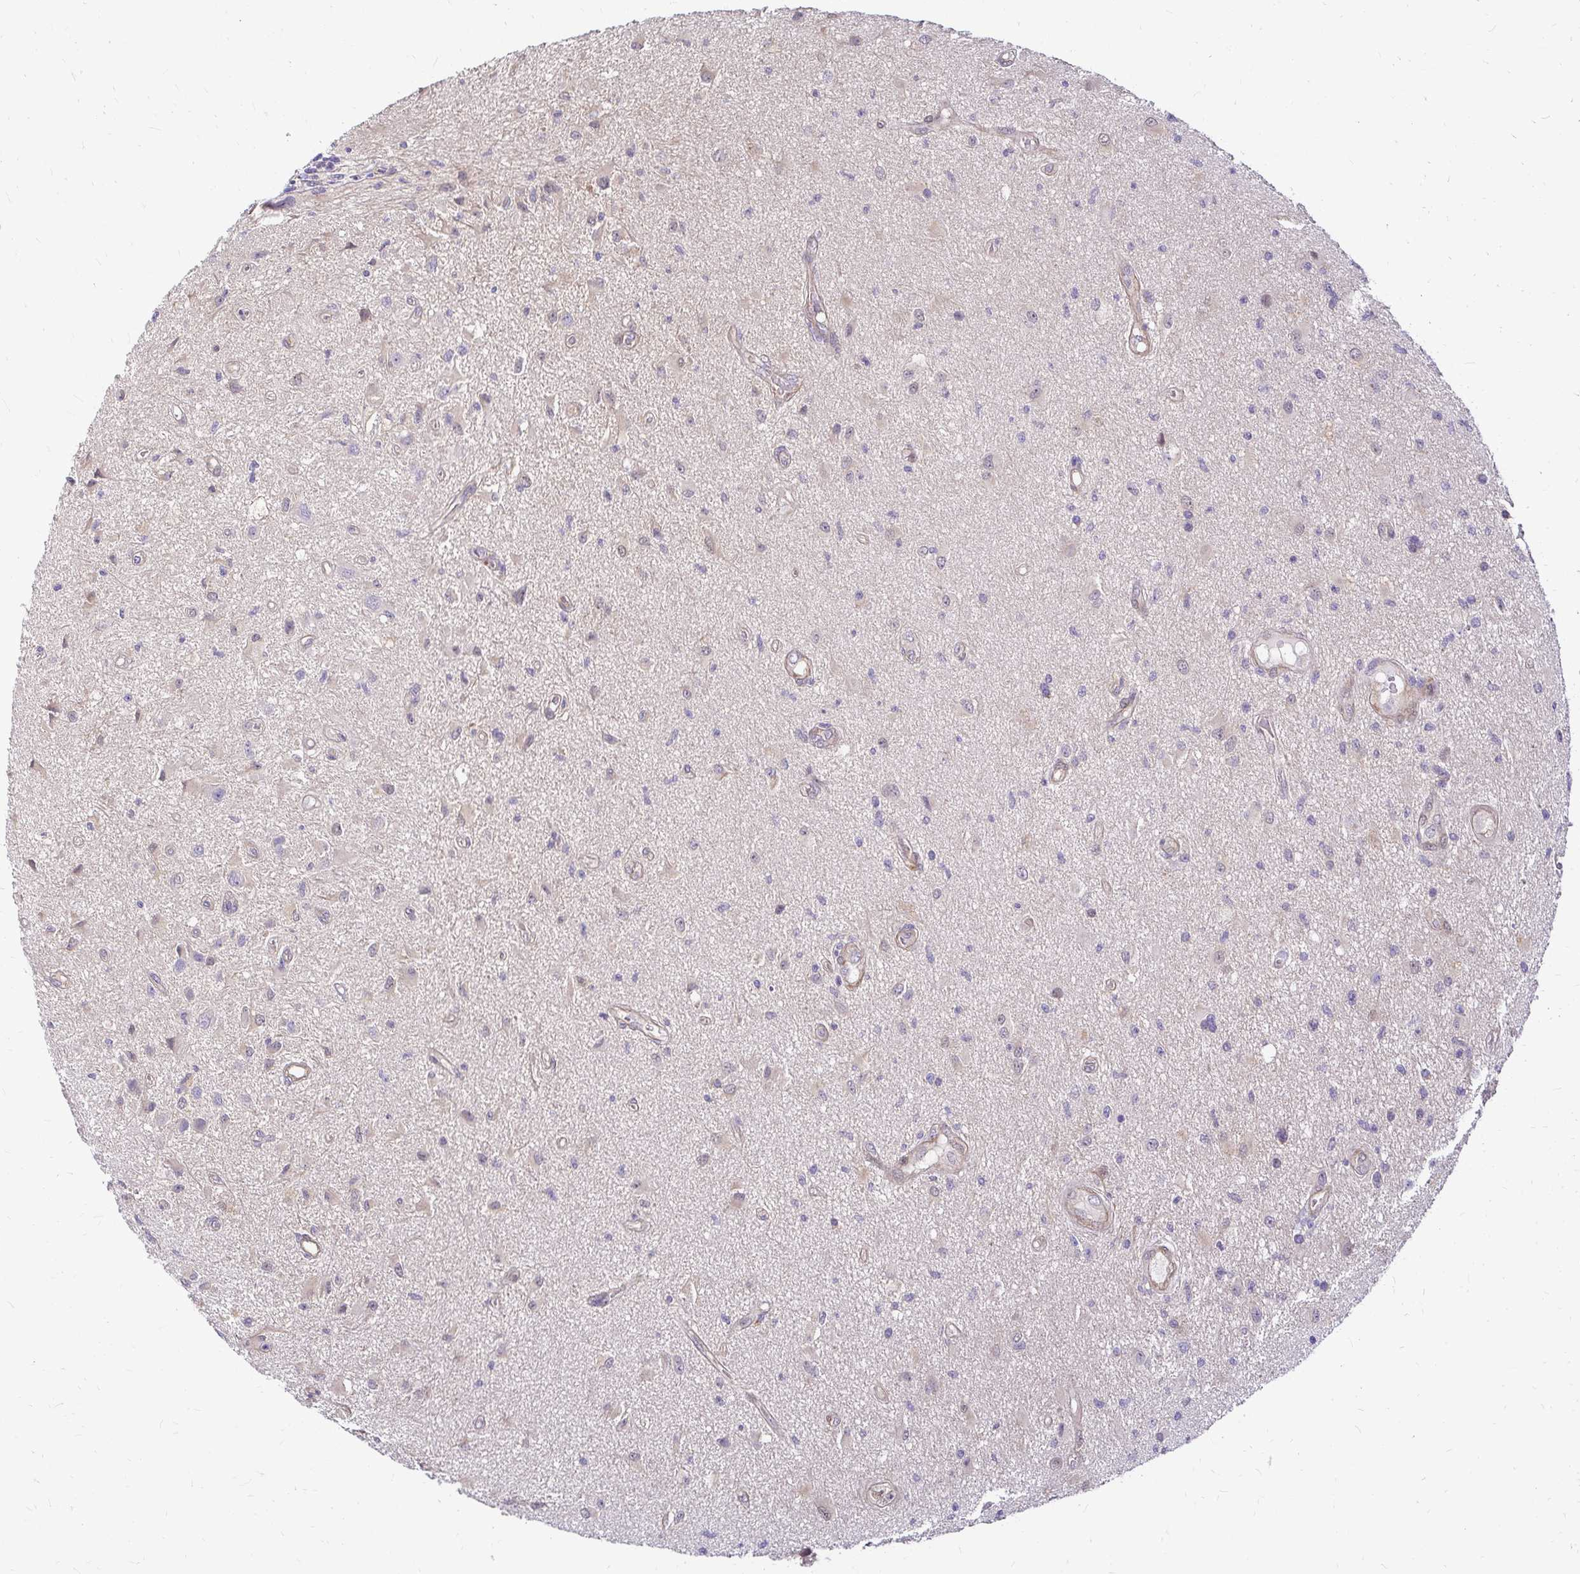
{"staining": {"intensity": "weak", "quantity": "<25%", "location": "cytoplasmic/membranous"}, "tissue": "glioma", "cell_type": "Tumor cells", "image_type": "cancer", "snomed": [{"axis": "morphology", "description": "Glioma, malignant, High grade"}, {"axis": "topography", "description": "Brain"}], "caption": "Malignant high-grade glioma stained for a protein using IHC reveals no expression tumor cells.", "gene": "YAP1", "patient": {"sex": "male", "age": 67}}